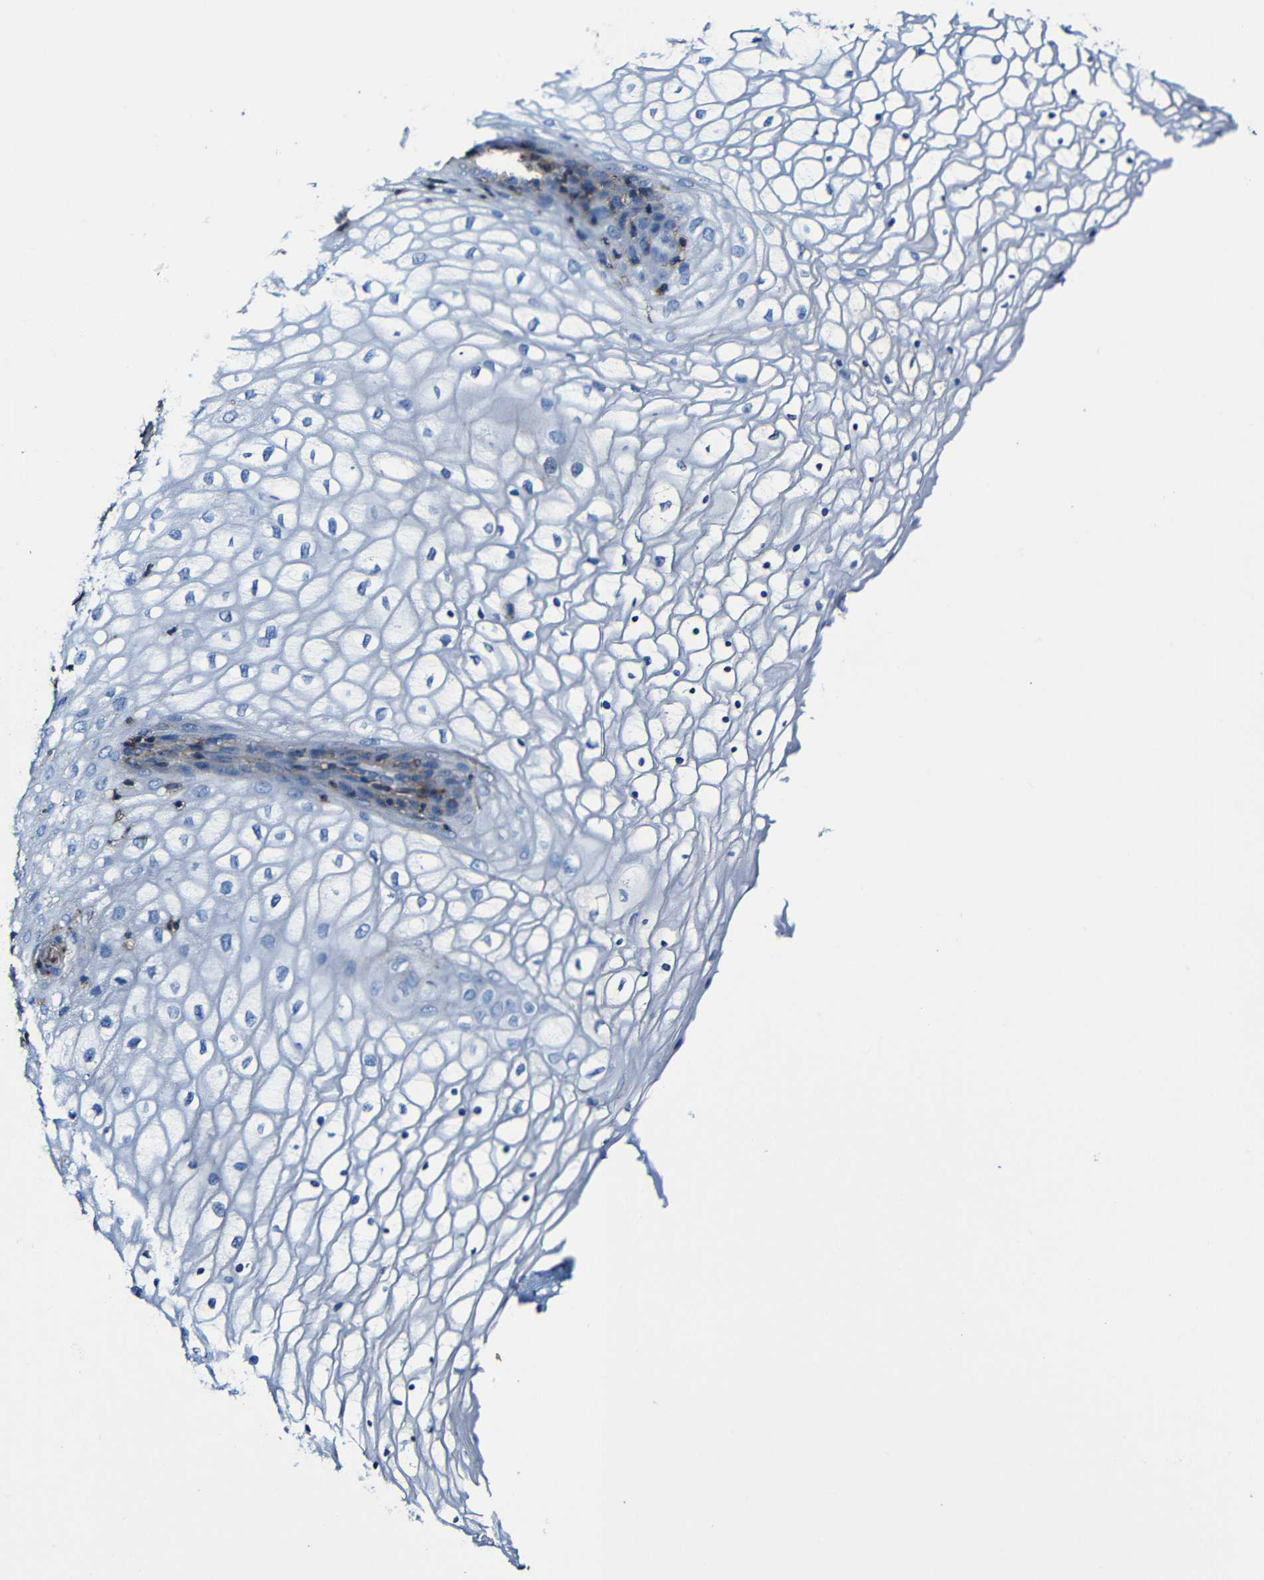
{"staining": {"intensity": "negative", "quantity": "none", "location": "none"}, "tissue": "vagina", "cell_type": "Squamous epithelial cells", "image_type": "normal", "snomed": [{"axis": "morphology", "description": "Normal tissue, NOS"}, {"axis": "topography", "description": "Vagina"}], "caption": "The image exhibits no significant staining in squamous epithelial cells of vagina. (DAB IHC, high magnification).", "gene": "MSN", "patient": {"sex": "female", "age": 34}}